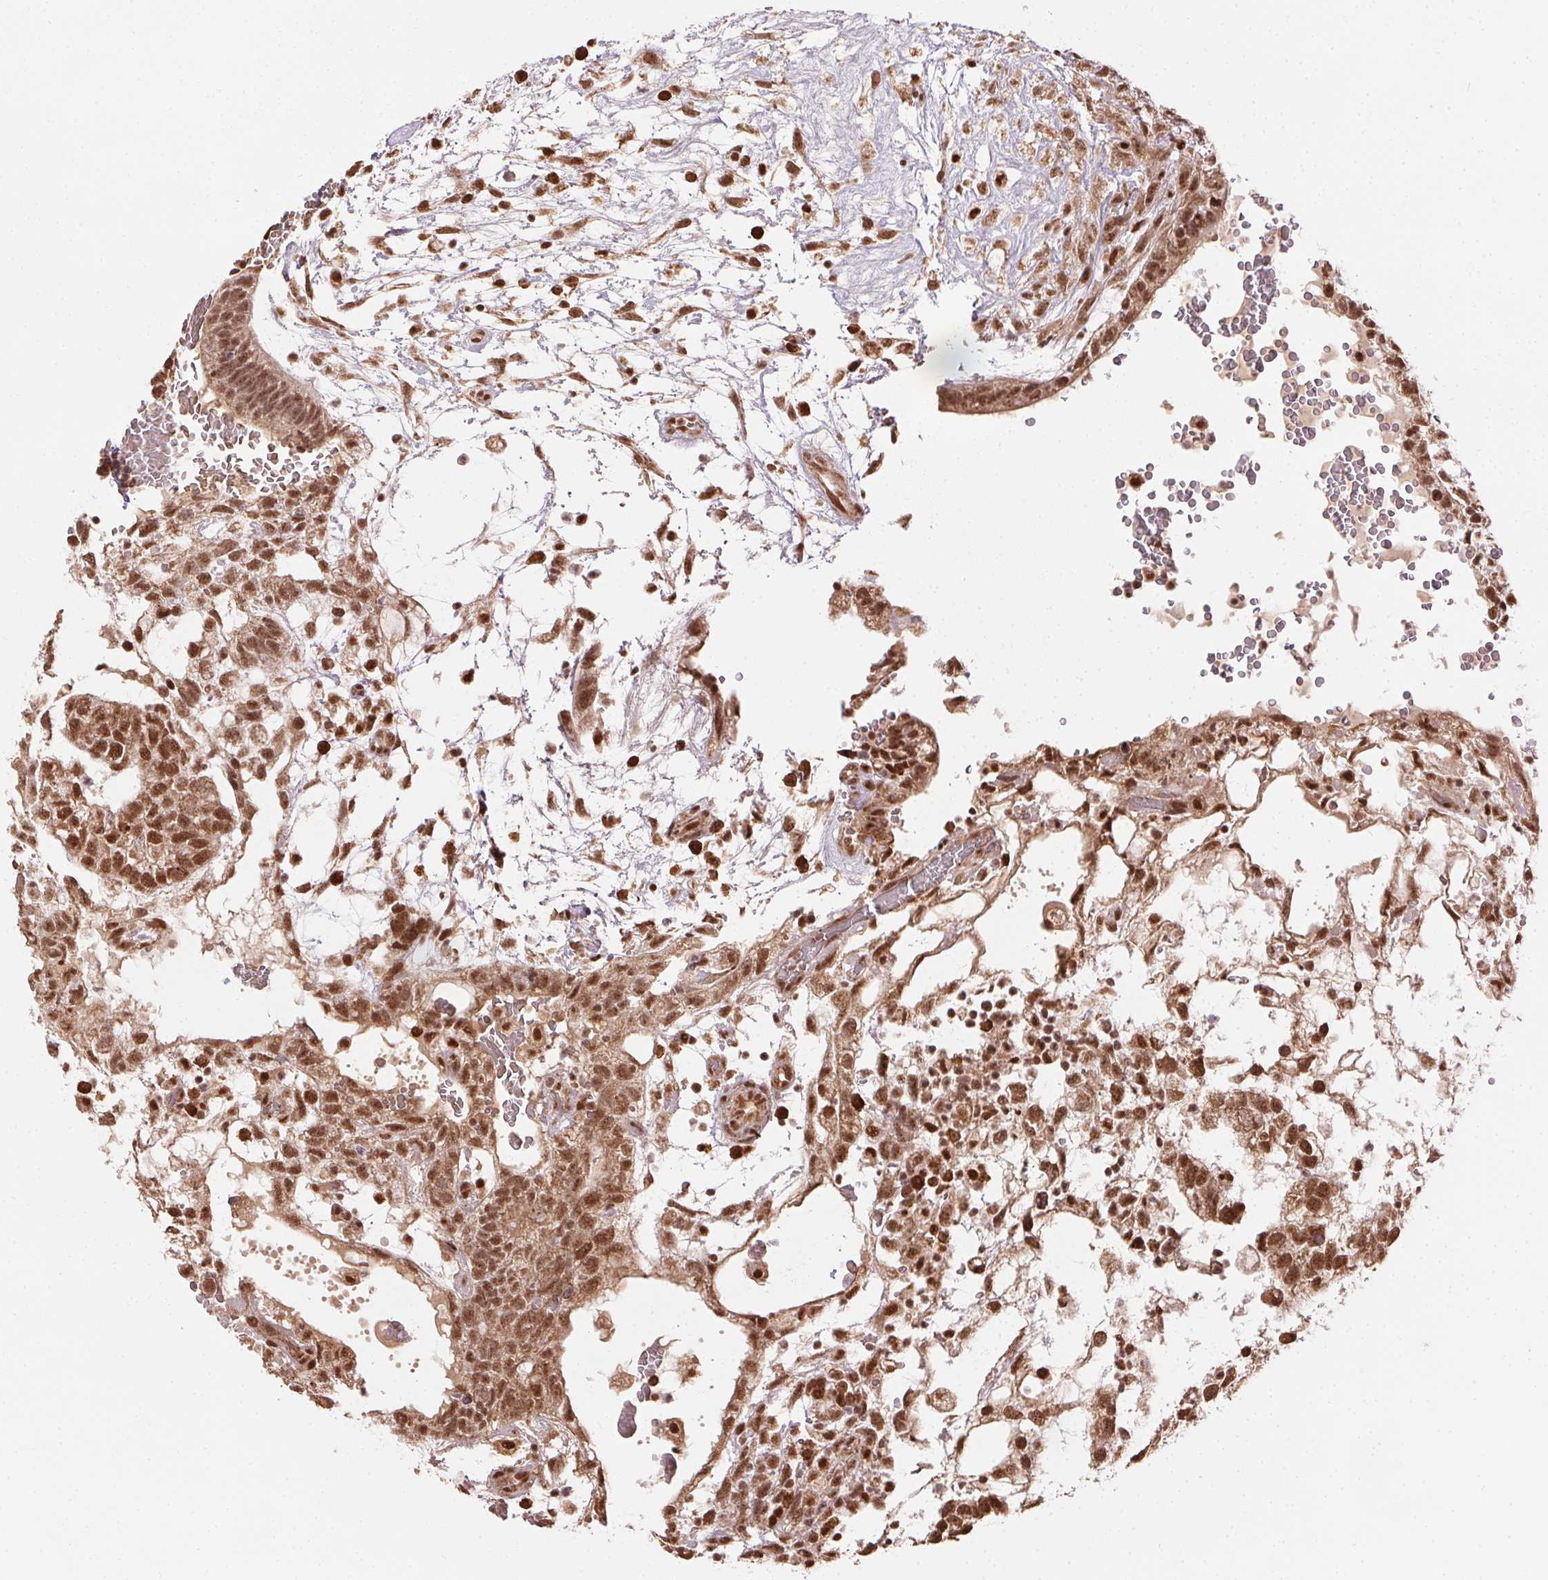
{"staining": {"intensity": "moderate", "quantity": ">75%", "location": "cytoplasmic/membranous,nuclear"}, "tissue": "testis cancer", "cell_type": "Tumor cells", "image_type": "cancer", "snomed": [{"axis": "morphology", "description": "Normal tissue, NOS"}, {"axis": "morphology", "description": "Carcinoma, Embryonal, NOS"}, {"axis": "topography", "description": "Testis"}], "caption": "Brown immunohistochemical staining in human embryonal carcinoma (testis) demonstrates moderate cytoplasmic/membranous and nuclear positivity in about >75% of tumor cells.", "gene": "TREML4", "patient": {"sex": "male", "age": 32}}